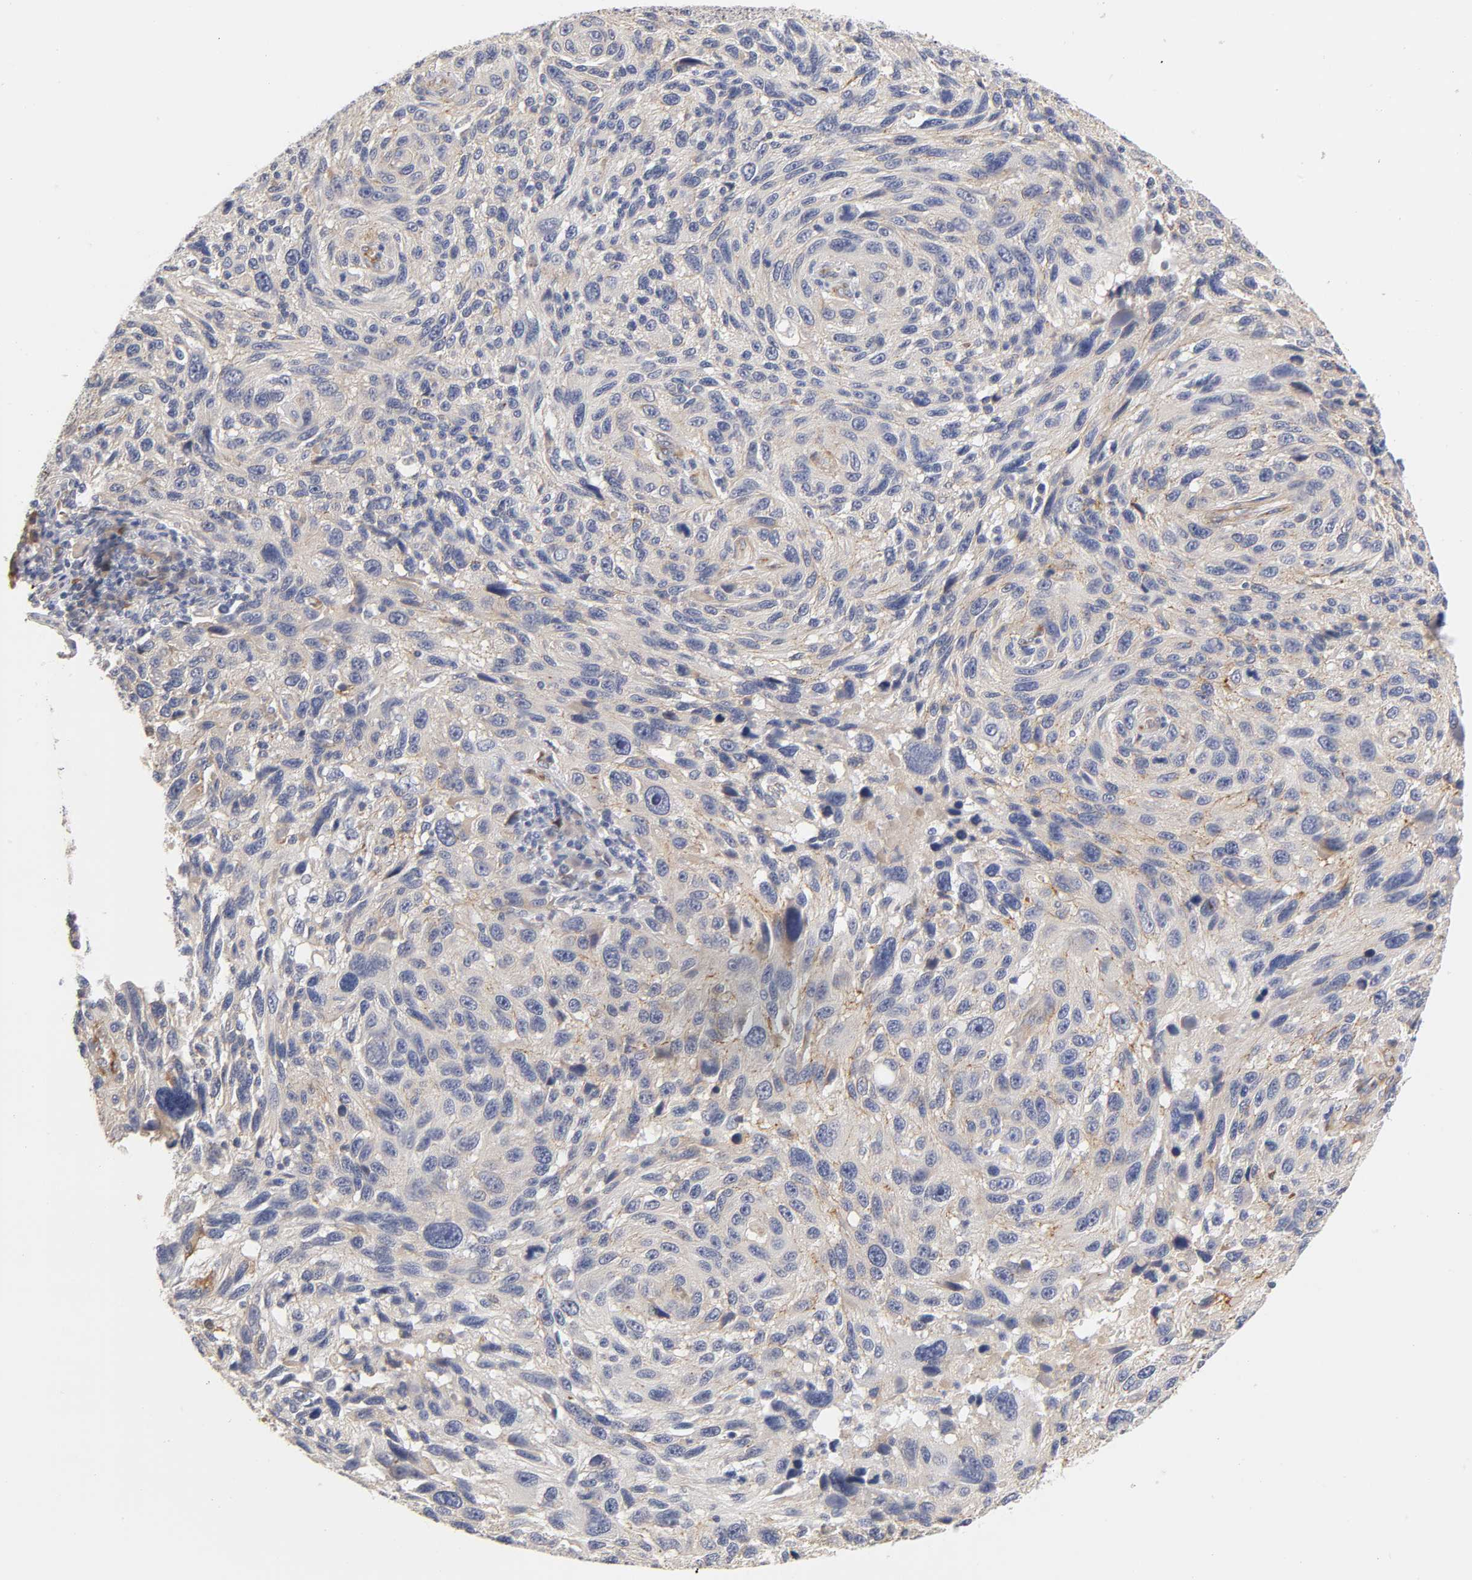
{"staining": {"intensity": "weak", "quantity": "<25%", "location": "cytoplasmic/membranous"}, "tissue": "melanoma", "cell_type": "Tumor cells", "image_type": "cancer", "snomed": [{"axis": "morphology", "description": "Malignant melanoma, NOS"}, {"axis": "topography", "description": "Skin"}], "caption": "Human malignant melanoma stained for a protein using immunohistochemistry exhibits no expression in tumor cells.", "gene": "LAMB1", "patient": {"sex": "male", "age": 53}}